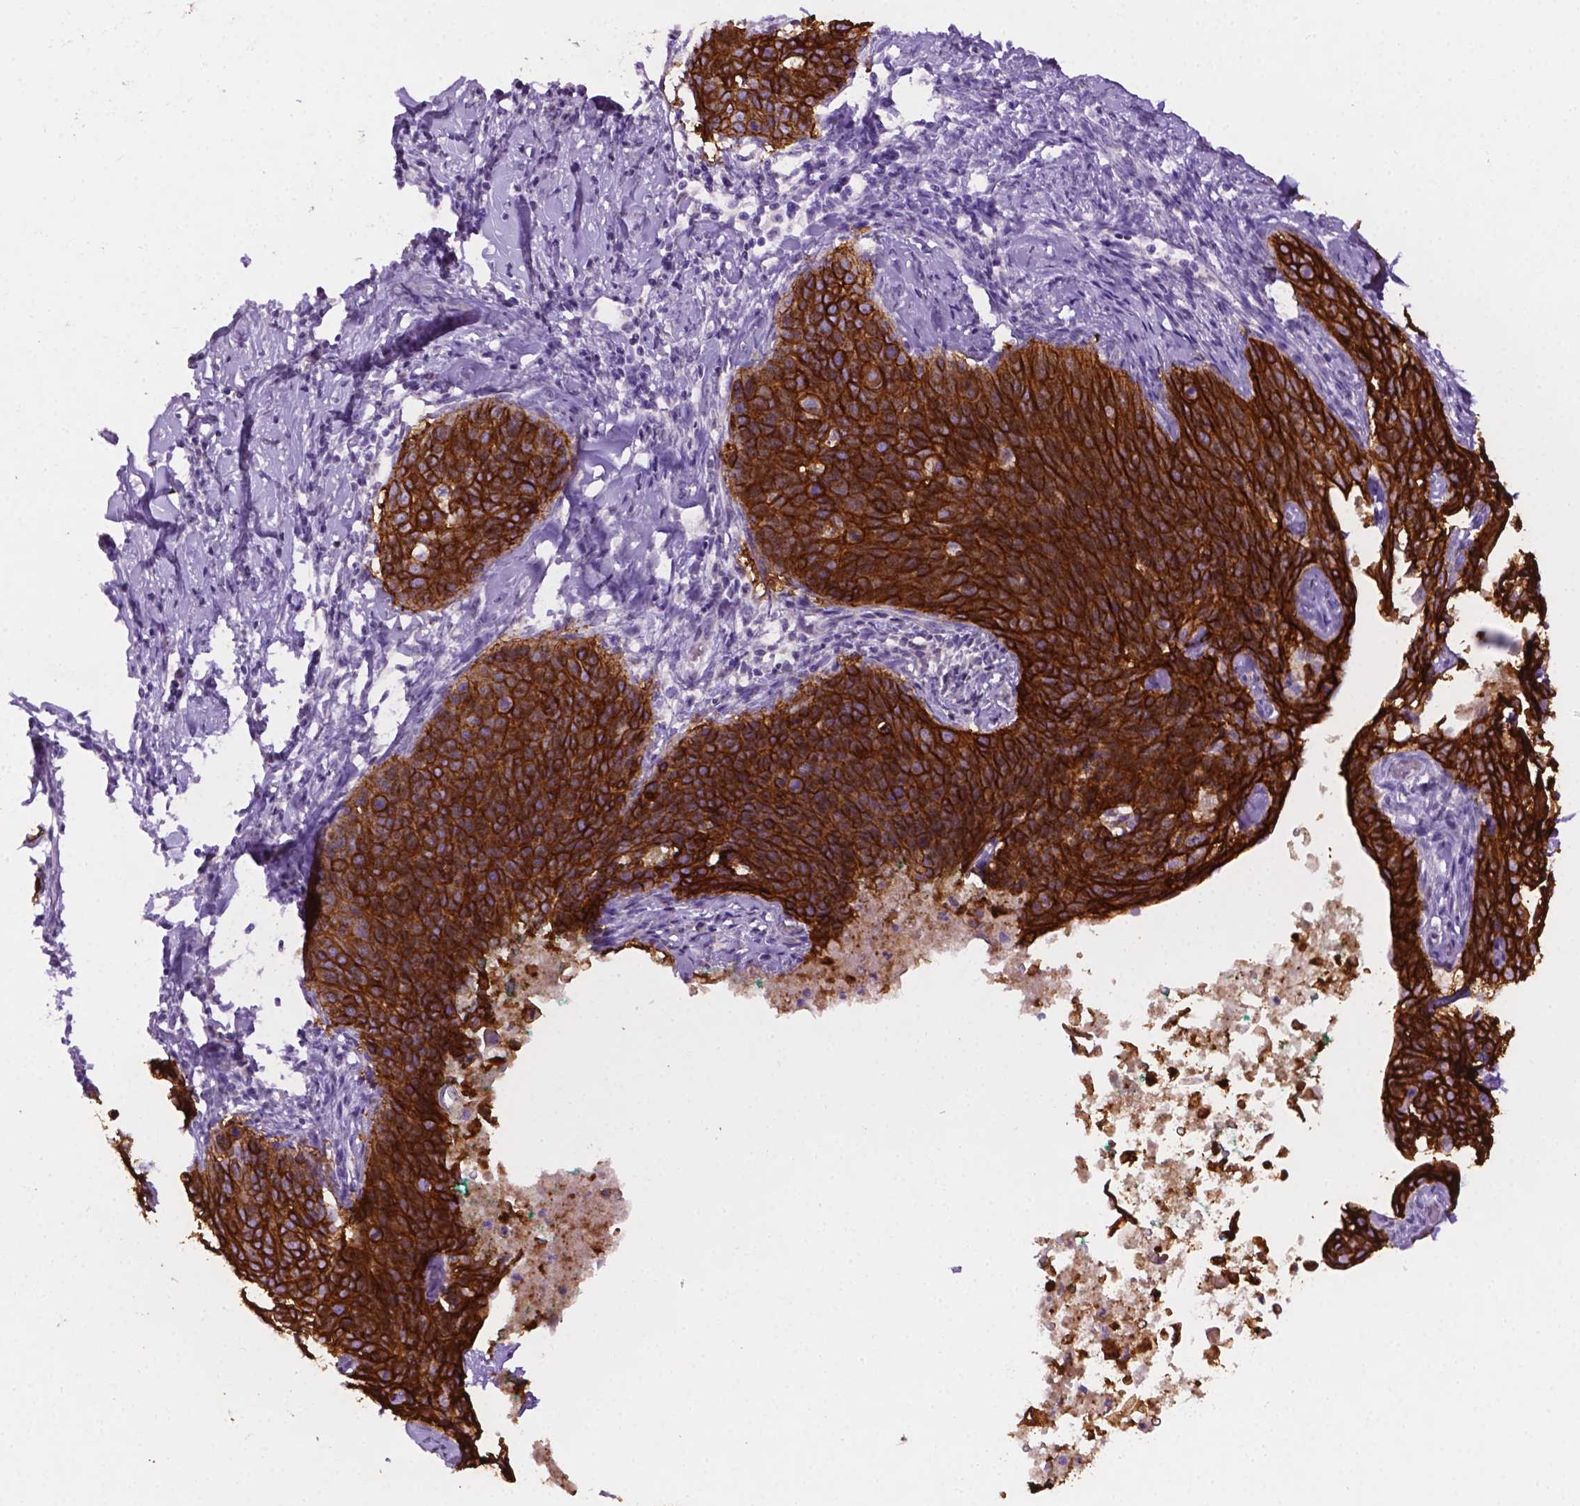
{"staining": {"intensity": "strong", "quantity": ">75%", "location": "cytoplasmic/membranous"}, "tissue": "cervical cancer", "cell_type": "Tumor cells", "image_type": "cancer", "snomed": [{"axis": "morphology", "description": "Squamous cell carcinoma, NOS"}, {"axis": "topography", "description": "Cervix"}], "caption": "A high-resolution micrograph shows IHC staining of cervical cancer (squamous cell carcinoma), which displays strong cytoplasmic/membranous expression in about >75% of tumor cells. (Stains: DAB (3,3'-diaminobenzidine) in brown, nuclei in blue, Microscopy: brightfield microscopy at high magnification).", "gene": "TACSTD2", "patient": {"sex": "female", "age": 69}}